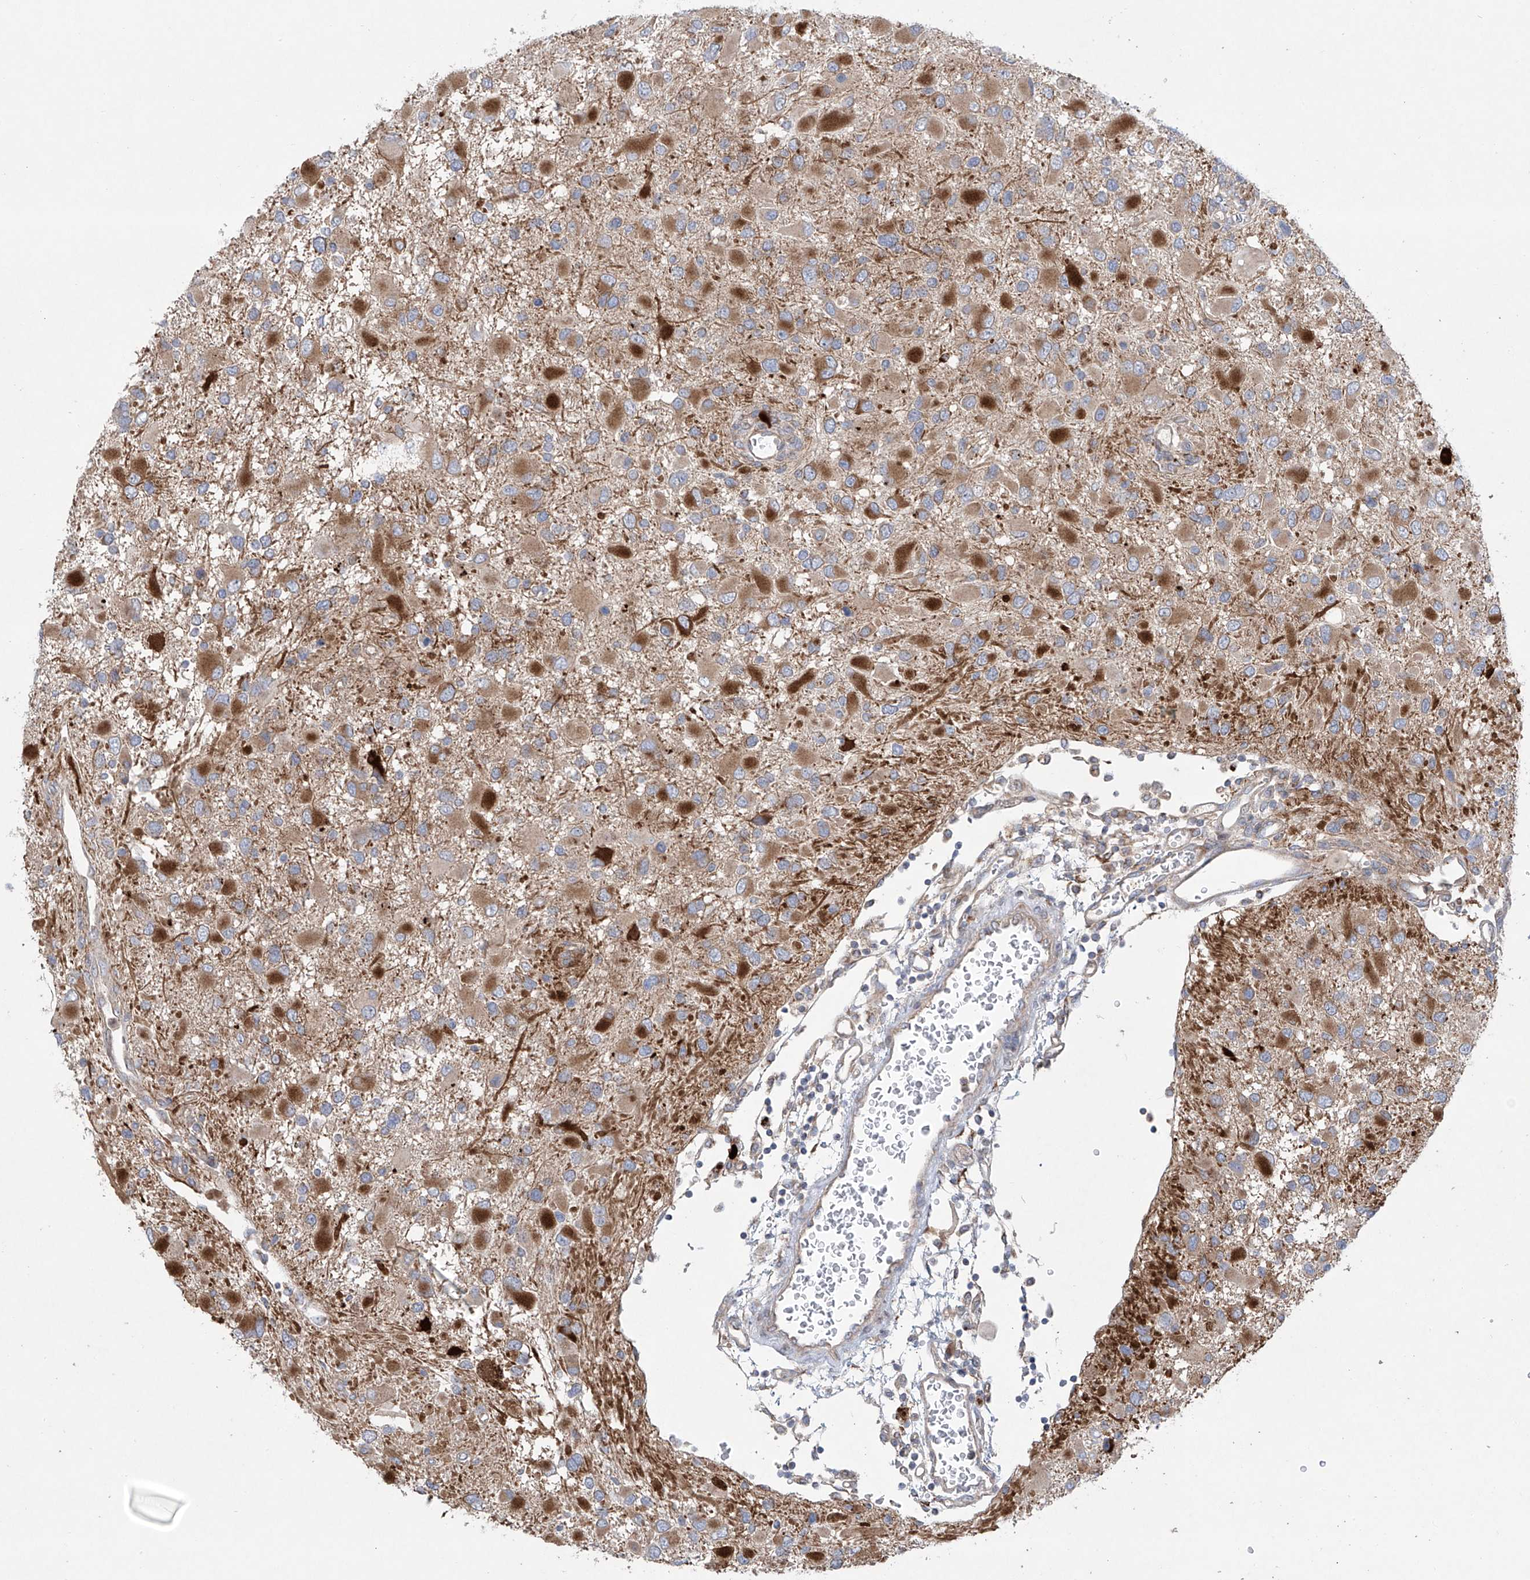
{"staining": {"intensity": "moderate", "quantity": "25%-75%", "location": "cytoplasmic/membranous"}, "tissue": "glioma", "cell_type": "Tumor cells", "image_type": "cancer", "snomed": [{"axis": "morphology", "description": "Glioma, malignant, High grade"}, {"axis": "topography", "description": "Brain"}], "caption": "Protein analysis of glioma tissue shows moderate cytoplasmic/membranous positivity in approximately 25%-75% of tumor cells. The staining was performed using DAB (3,3'-diaminobenzidine), with brown indicating positive protein expression. Nuclei are stained blue with hematoxylin.", "gene": "KLC4", "patient": {"sex": "male", "age": 53}}